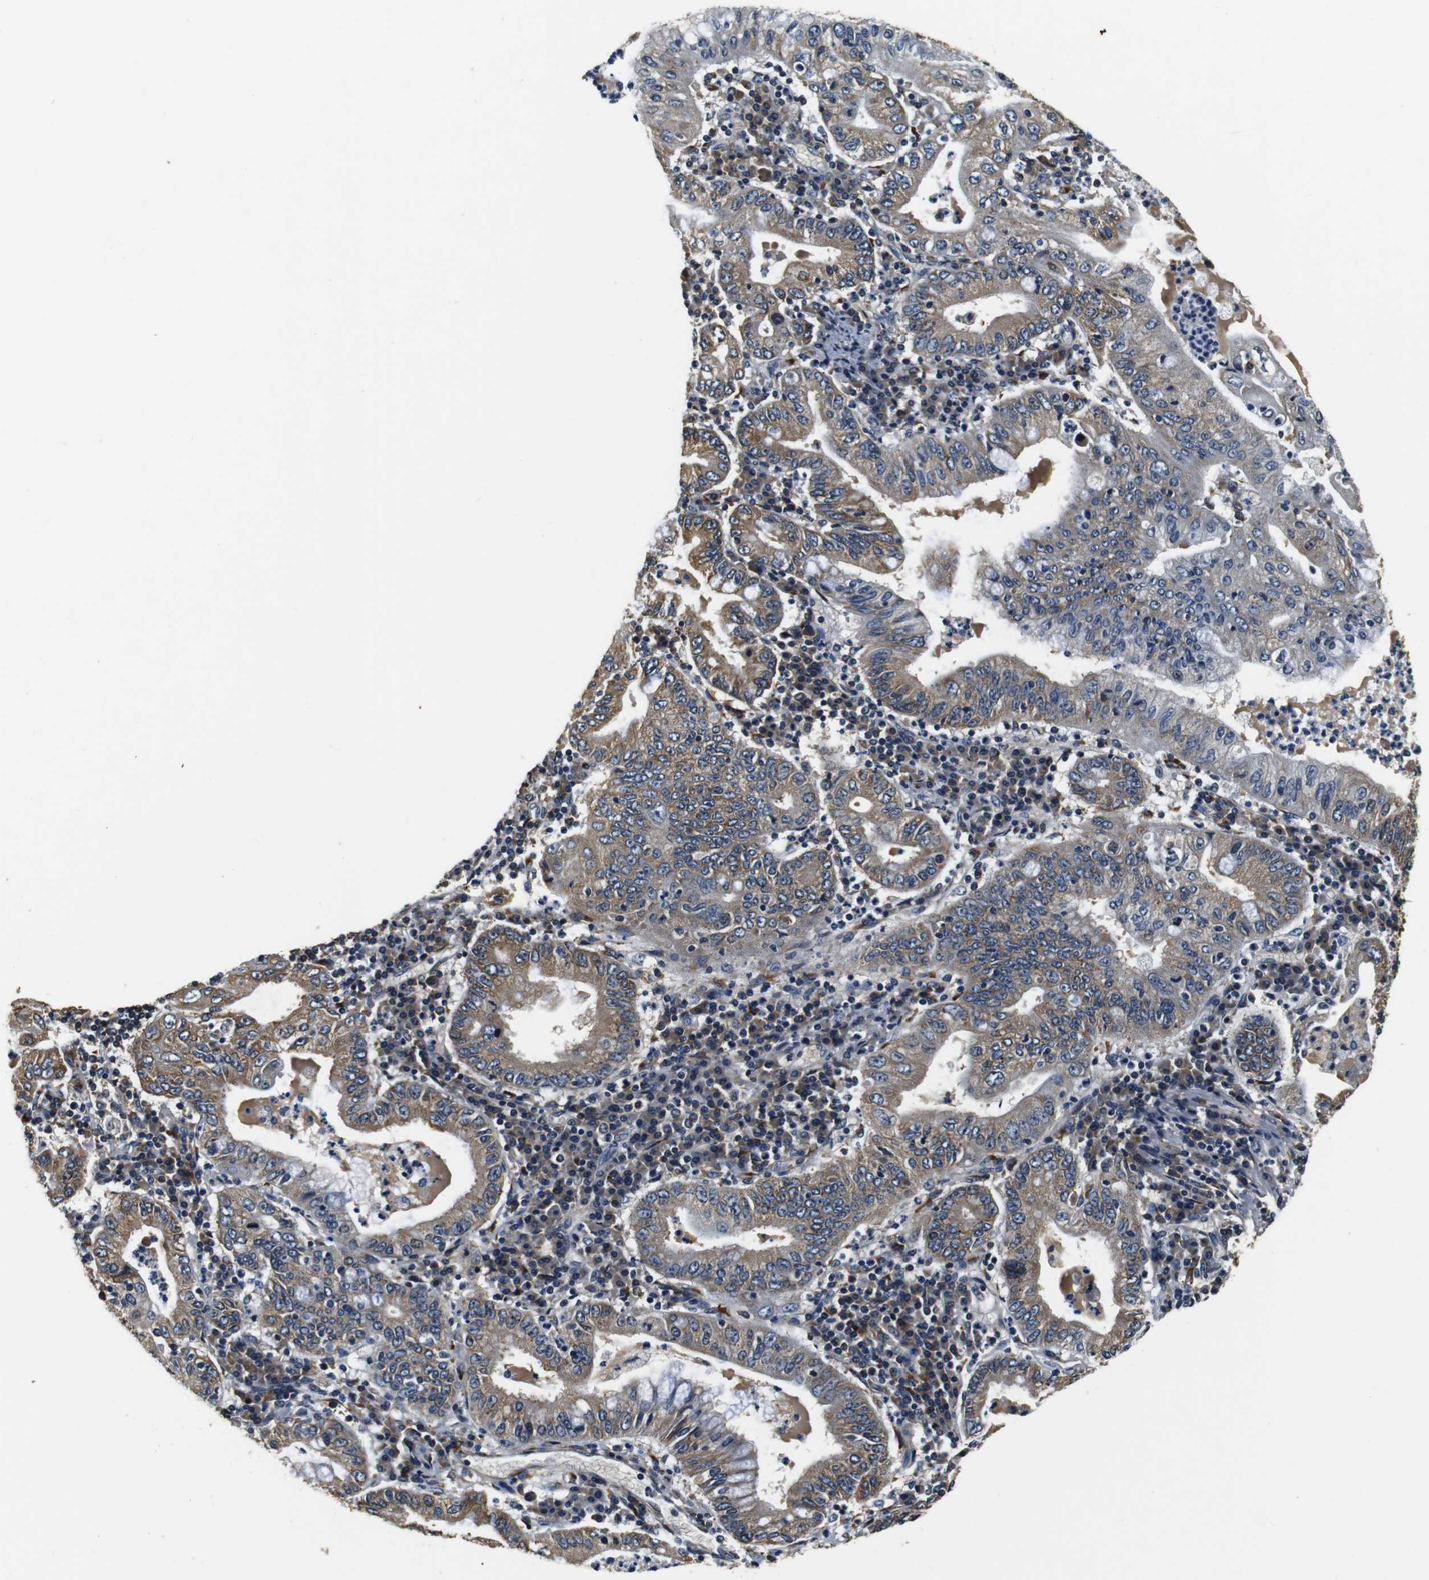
{"staining": {"intensity": "moderate", "quantity": ">75%", "location": "cytoplasmic/membranous"}, "tissue": "stomach cancer", "cell_type": "Tumor cells", "image_type": "cancer", "snomed": [{"axis": "morphology", "description": "Normal tissue, NOS"}, {"axis": "morphology", "description": "Adenocarcinoma, NOS"}, {"axis": "topography", "description": "Esophagus"}, {"axis": "topography", "description": "Stomach, upper"}, {"axis": "topography", "description": "Peripheral nerve tissue"}], "caption": "Tumor cells reveal medium levels of moderate cytoplasmic/membranous expression in approximately >75% of cells in stomach cancer. (IHC, brightfield microscopy, high magnification).", "gene": "COL1A1", "patient": {"sex": "male", "age": 62}}